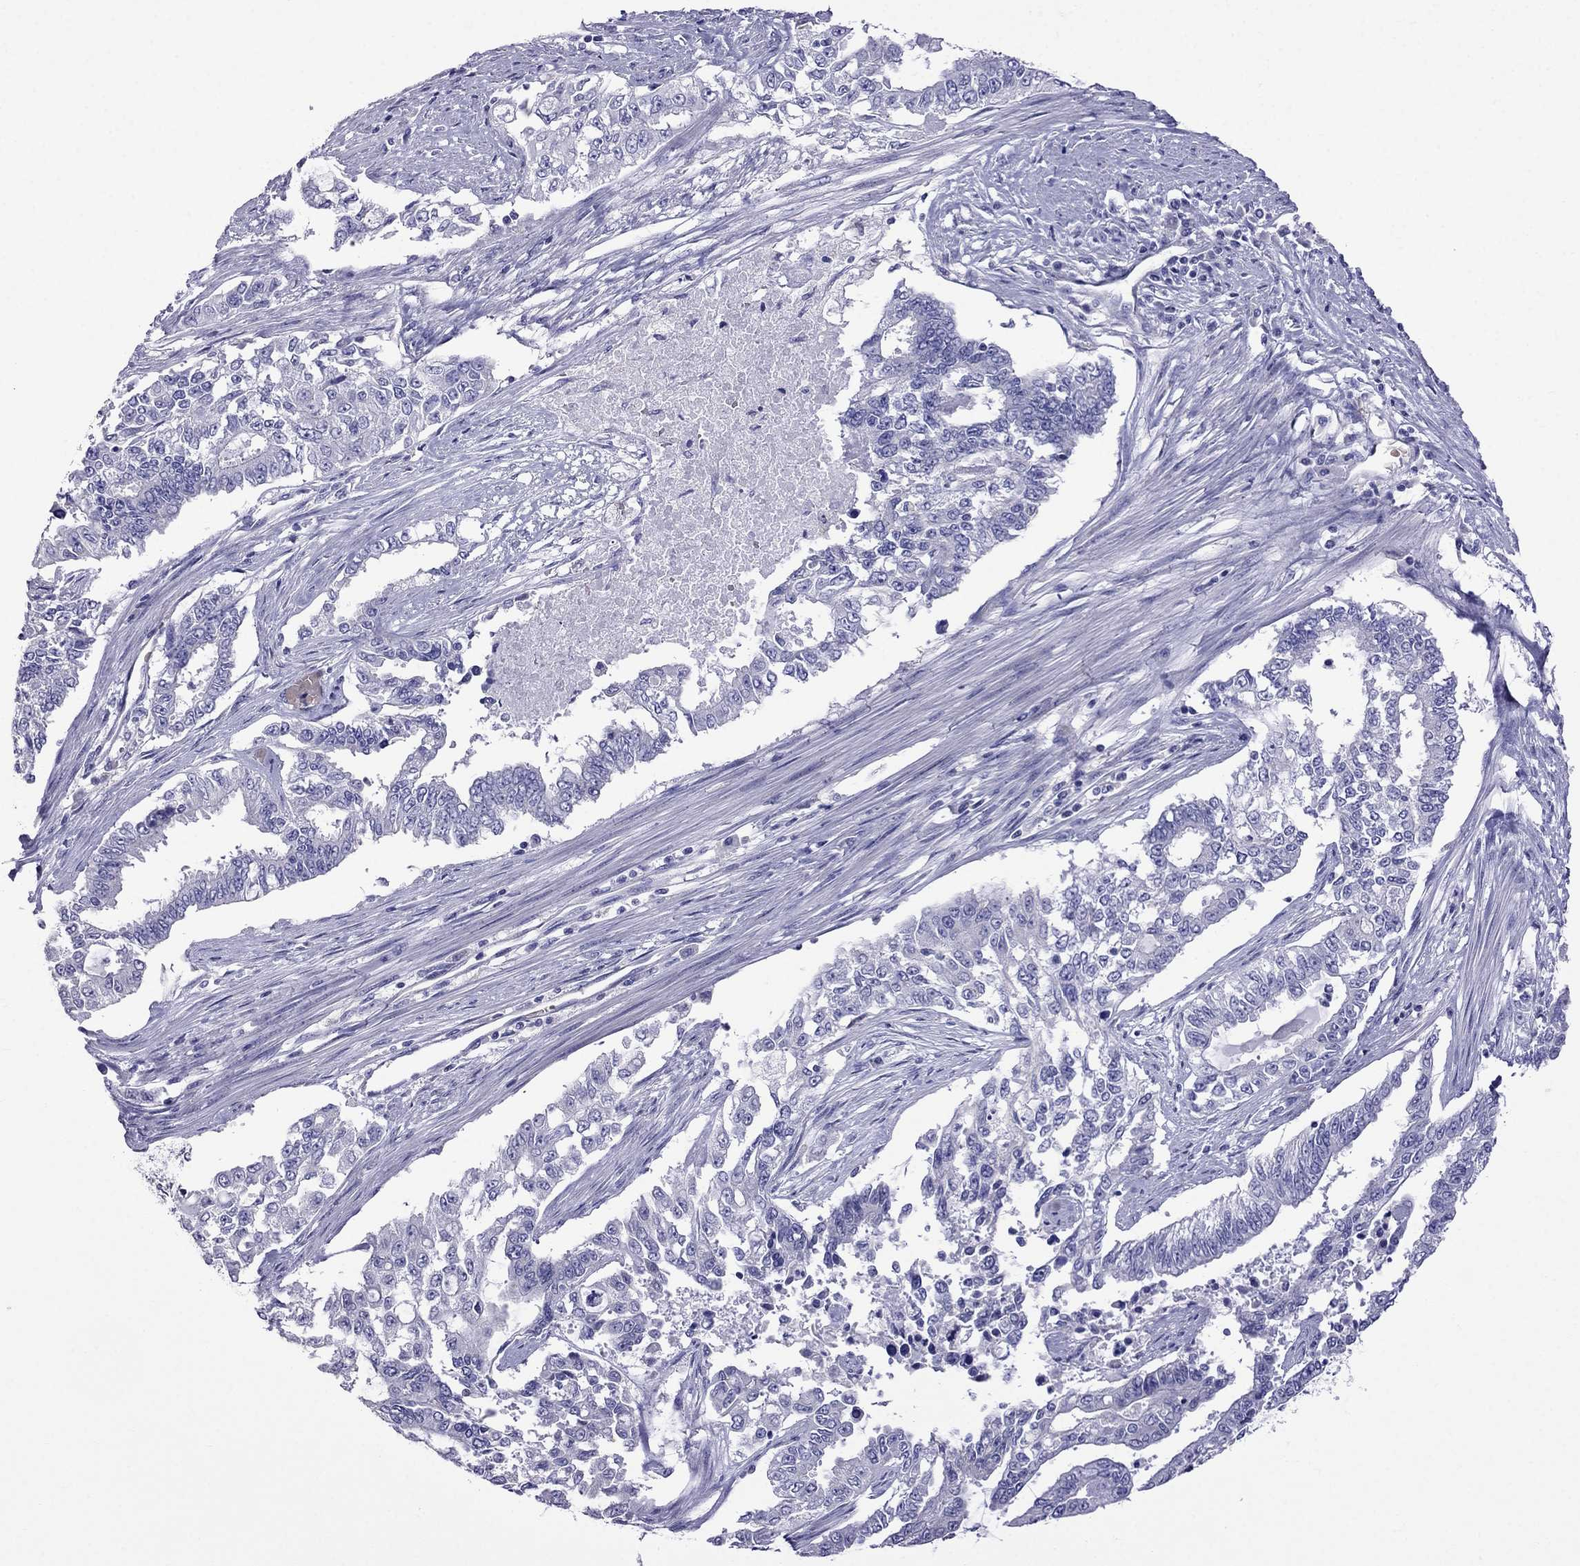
{"staining": {"intensity": "negative", "quantity": "none", "location": "none"}, "tissue": "endometrial cancer", "cell_type": "Tumor cells", "image_type": "cancer", "snomed": [{"axis": "morphology", "description": "Adenocarcinoma, NOS"}, {"axis": "topography", "description": "Uterus"}], "caption": "Immunohistochemical staining of endometrial cancer (adenocarcinoma) demonstrates no significant positivity in tumor cells.", "gene": "TDRD1", "patient": {"sex": "female", "age": 59}}